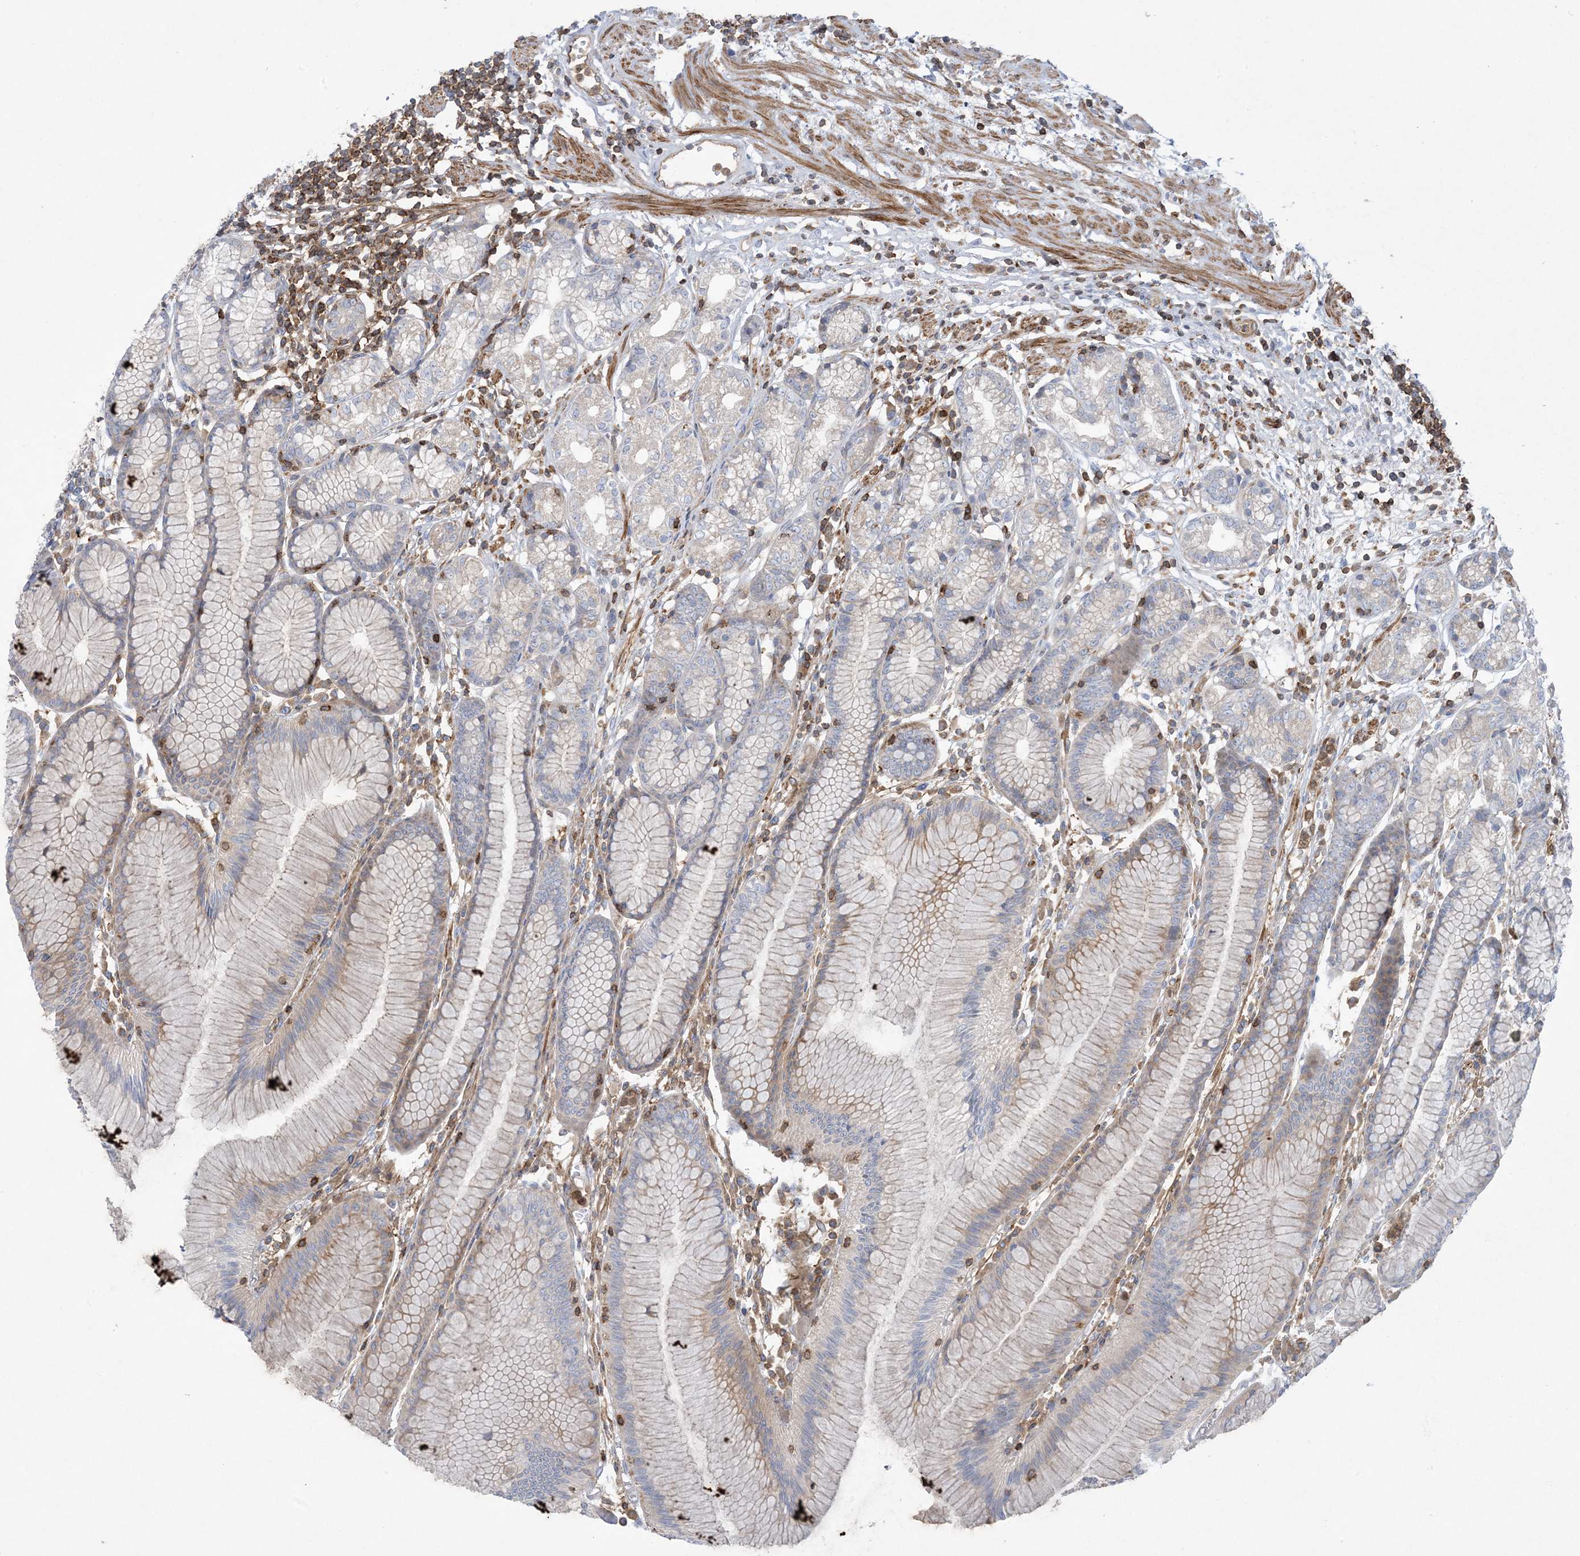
{"staining": {"intensity": "weak", "quantity": "25%-75%", "location": "cytoplasmic/membranous"}, "tissue": "stomach", "cell_type": "Glandular cells", "image_type": "normal", "snomed": [{"axis": "morphology", "description": "Normal tissue, NOS"}, {"axis": "topography", "description": "Stomach"}], "caption": "Normal stomach exhibits weak cytoplasmic/membranous staining in approximately 25%-75% of glandular cells, visualized by immunohistochemistry.", "gene": "ARHGAP30", "patient": {"sex": "female", "age": 57}}